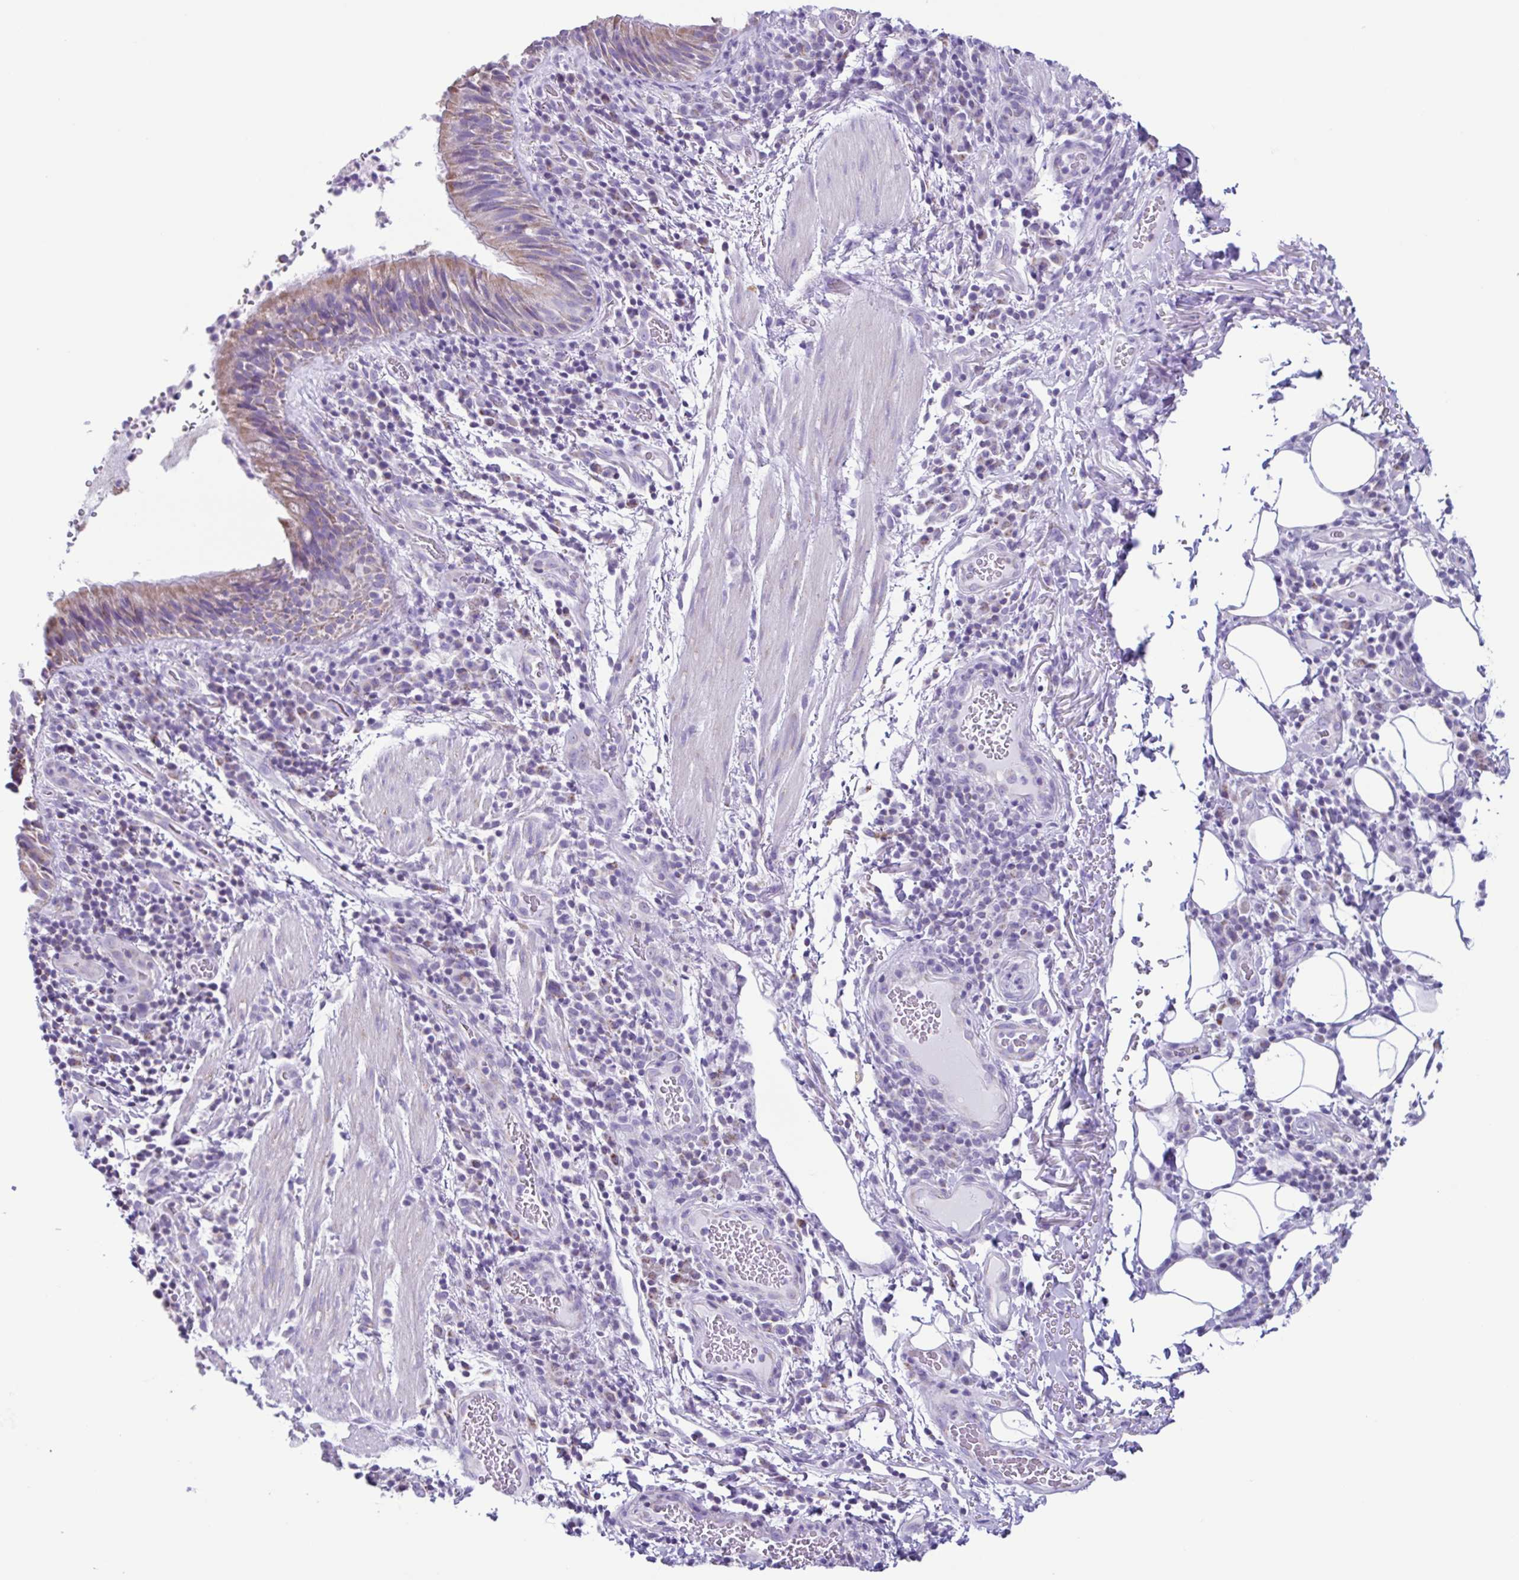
{"staining": {"intensity": "moderate", "quantity": "<25%", "location": "cytoplasmic/membranous"}, "tissue": "bronchus", "cell_type": "Respiratory epithelial cells", "image_type": "normal", "snomed": [{"axis": "morphology", "description": "Normal tissue, NOS"}, {"axis": "topography", "description": "Lymph node"}, {"axis": "topography", "description": "Bronchus"}], "caption": "Immunohistochemical staining of normal human bronchus demonstrates moderate cytoplasmic/membranous protein positivity in about <25% of respiratory epithelial cells.", "gene": "ACTRT3", "patient": {"sex": "male", "age": 56}}